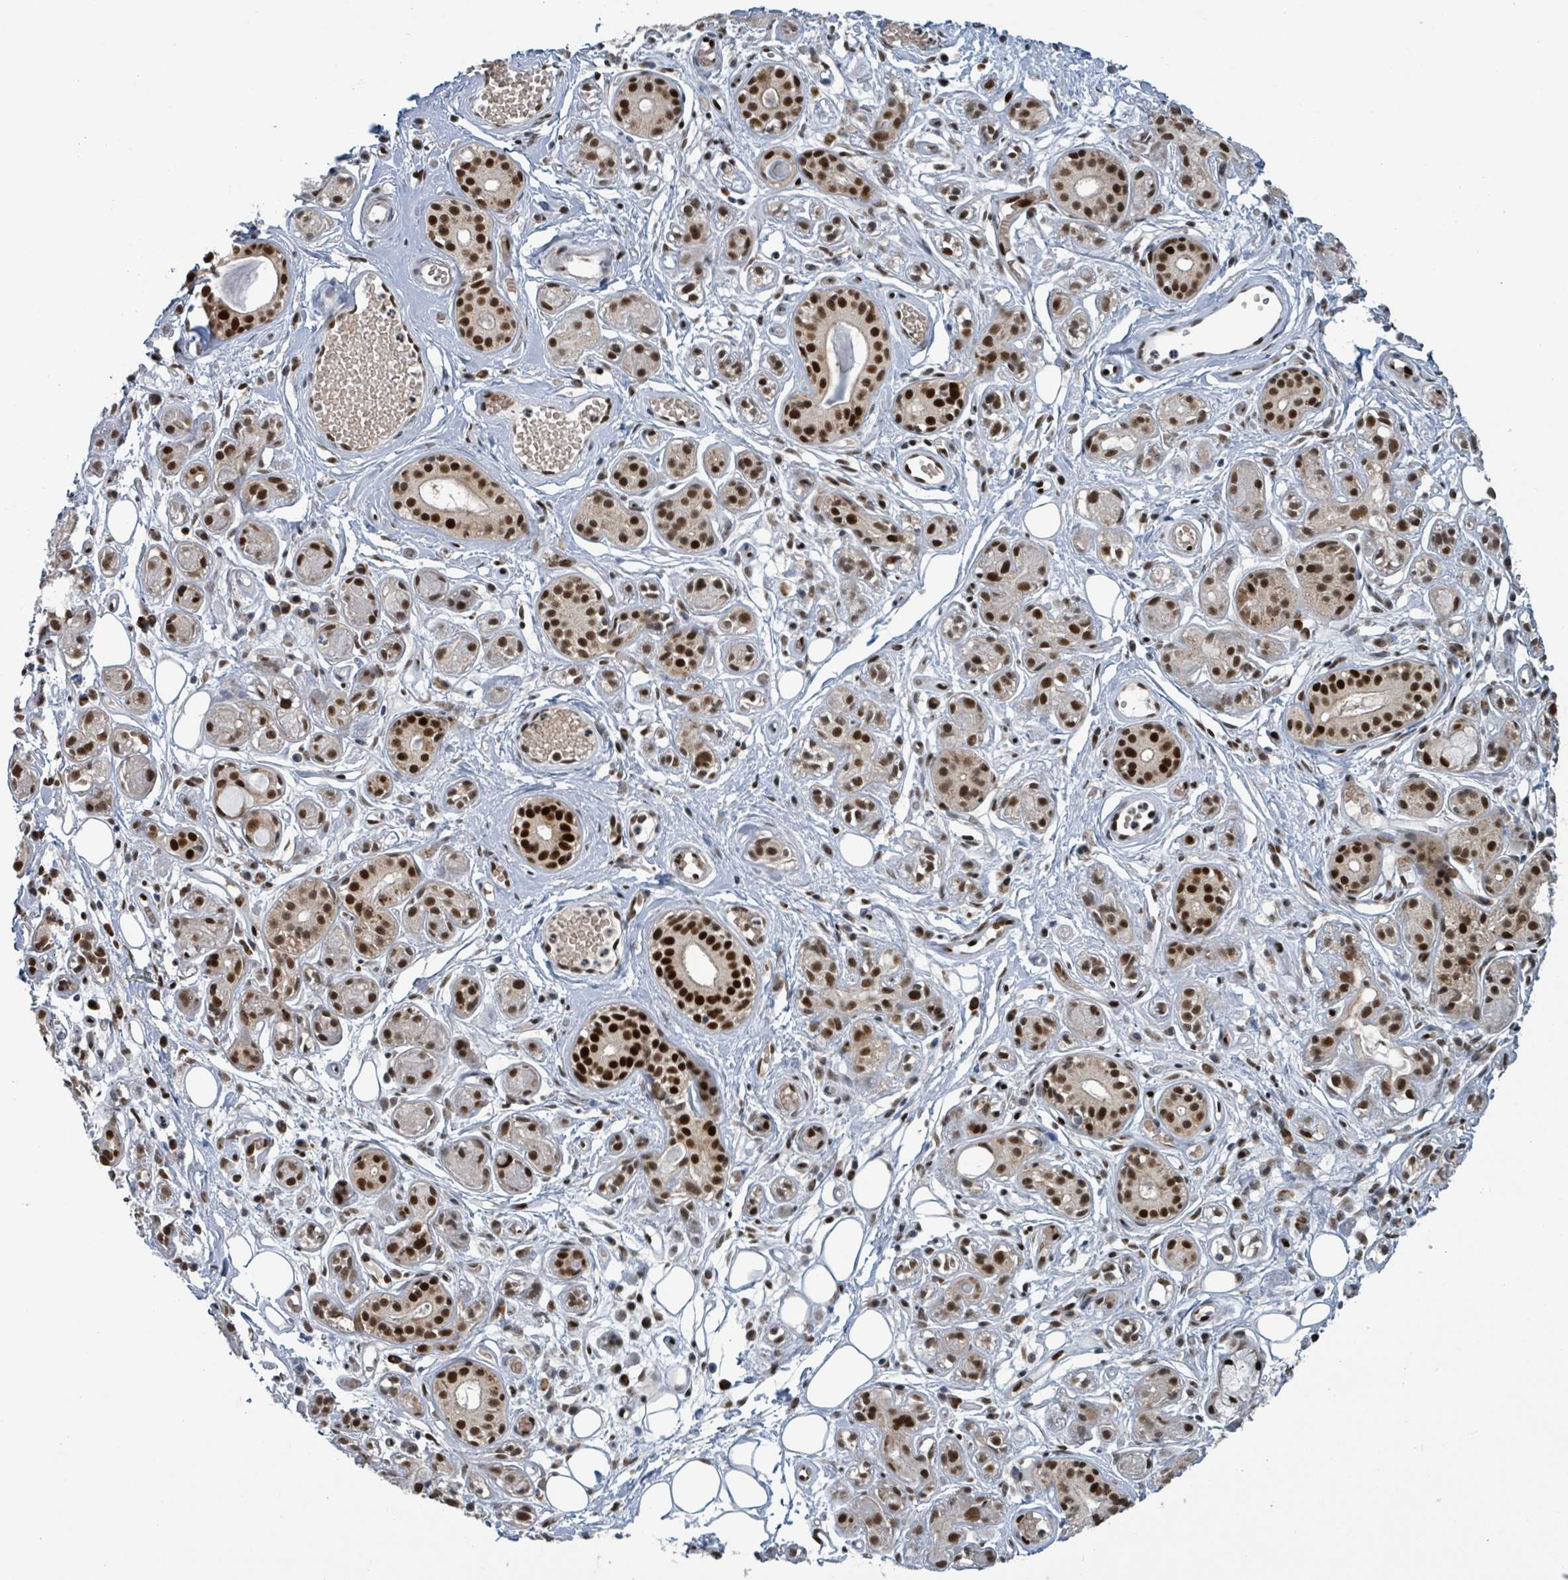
{"staining": {"intensity": "strong", "quantity": ">75%", "location": "nuclear"}, "tissue": "salivary gland", "cell_type": "Glandular cells", "image_type": "normal", "snomed": [{"axis": "morphology", "description": "Normal tissue, NOS"}, {"axis": "topography", "description": "Salivary gland"}], "caption": "This is an image of IHC staining of benign salivary gland, which shows strong expression in the nuclear of glandular cells.", "gene": "KLF3", "patient": {"sex": "male", "age": 54}}